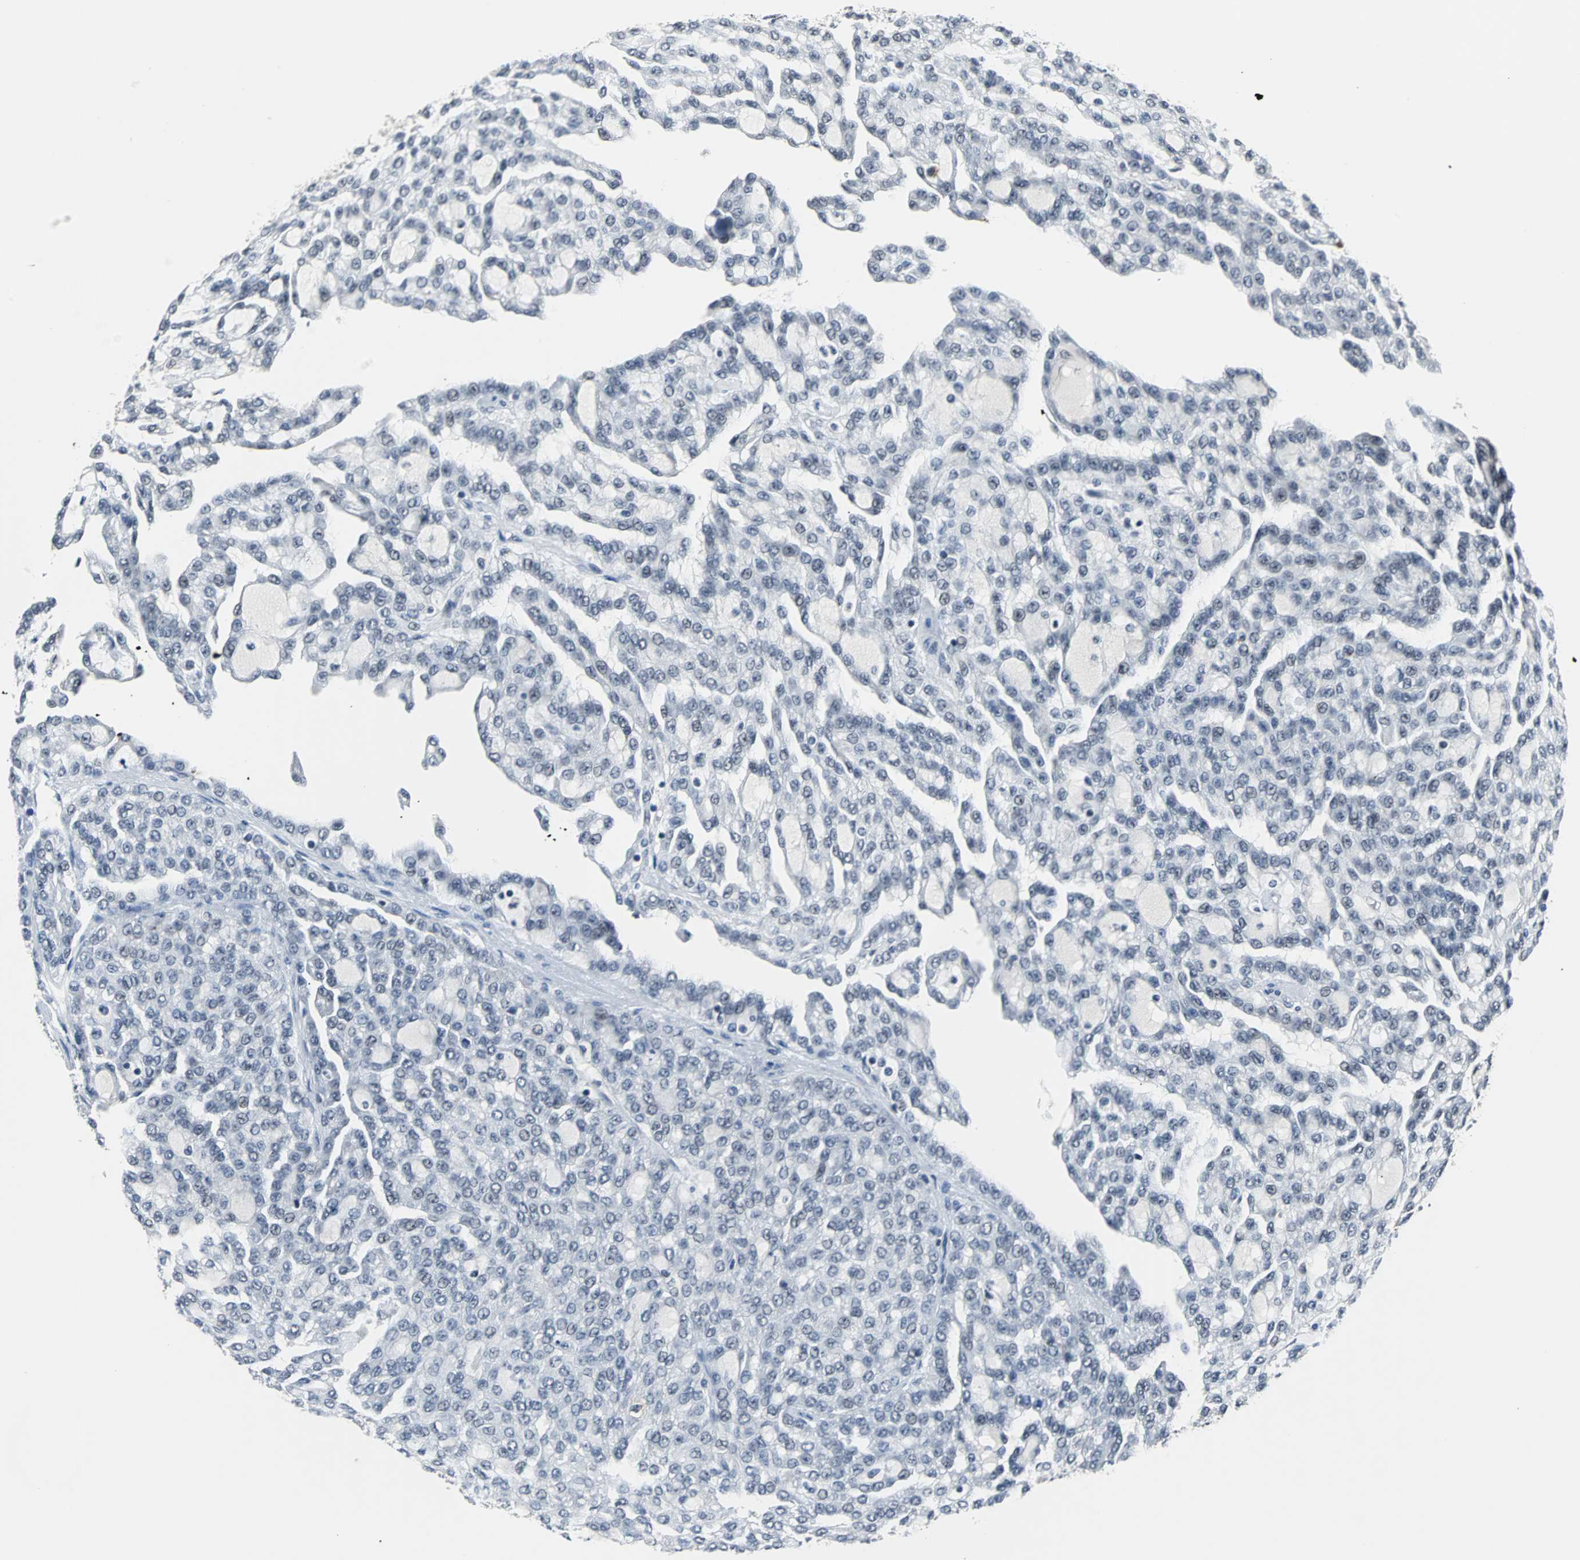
{"staining": {"intensity": "negative", "quantity": "none", "location": "none"}, "tissue": "renal cancer", "cell_type": "Tumor cells", "image_type": "cancer", "snomed": [{"axis": "morphology", "description": "Adenocarcinoma, NOS"}, {"axis": "topography", "description": "Kidney"}], "caption": "This is an immunohistochemistry (IHC) image of renal adenocarcinoma. There is no expression in tumor cells.", "gene": "USP28", "patient": {"sex": "male", "age": 63}}